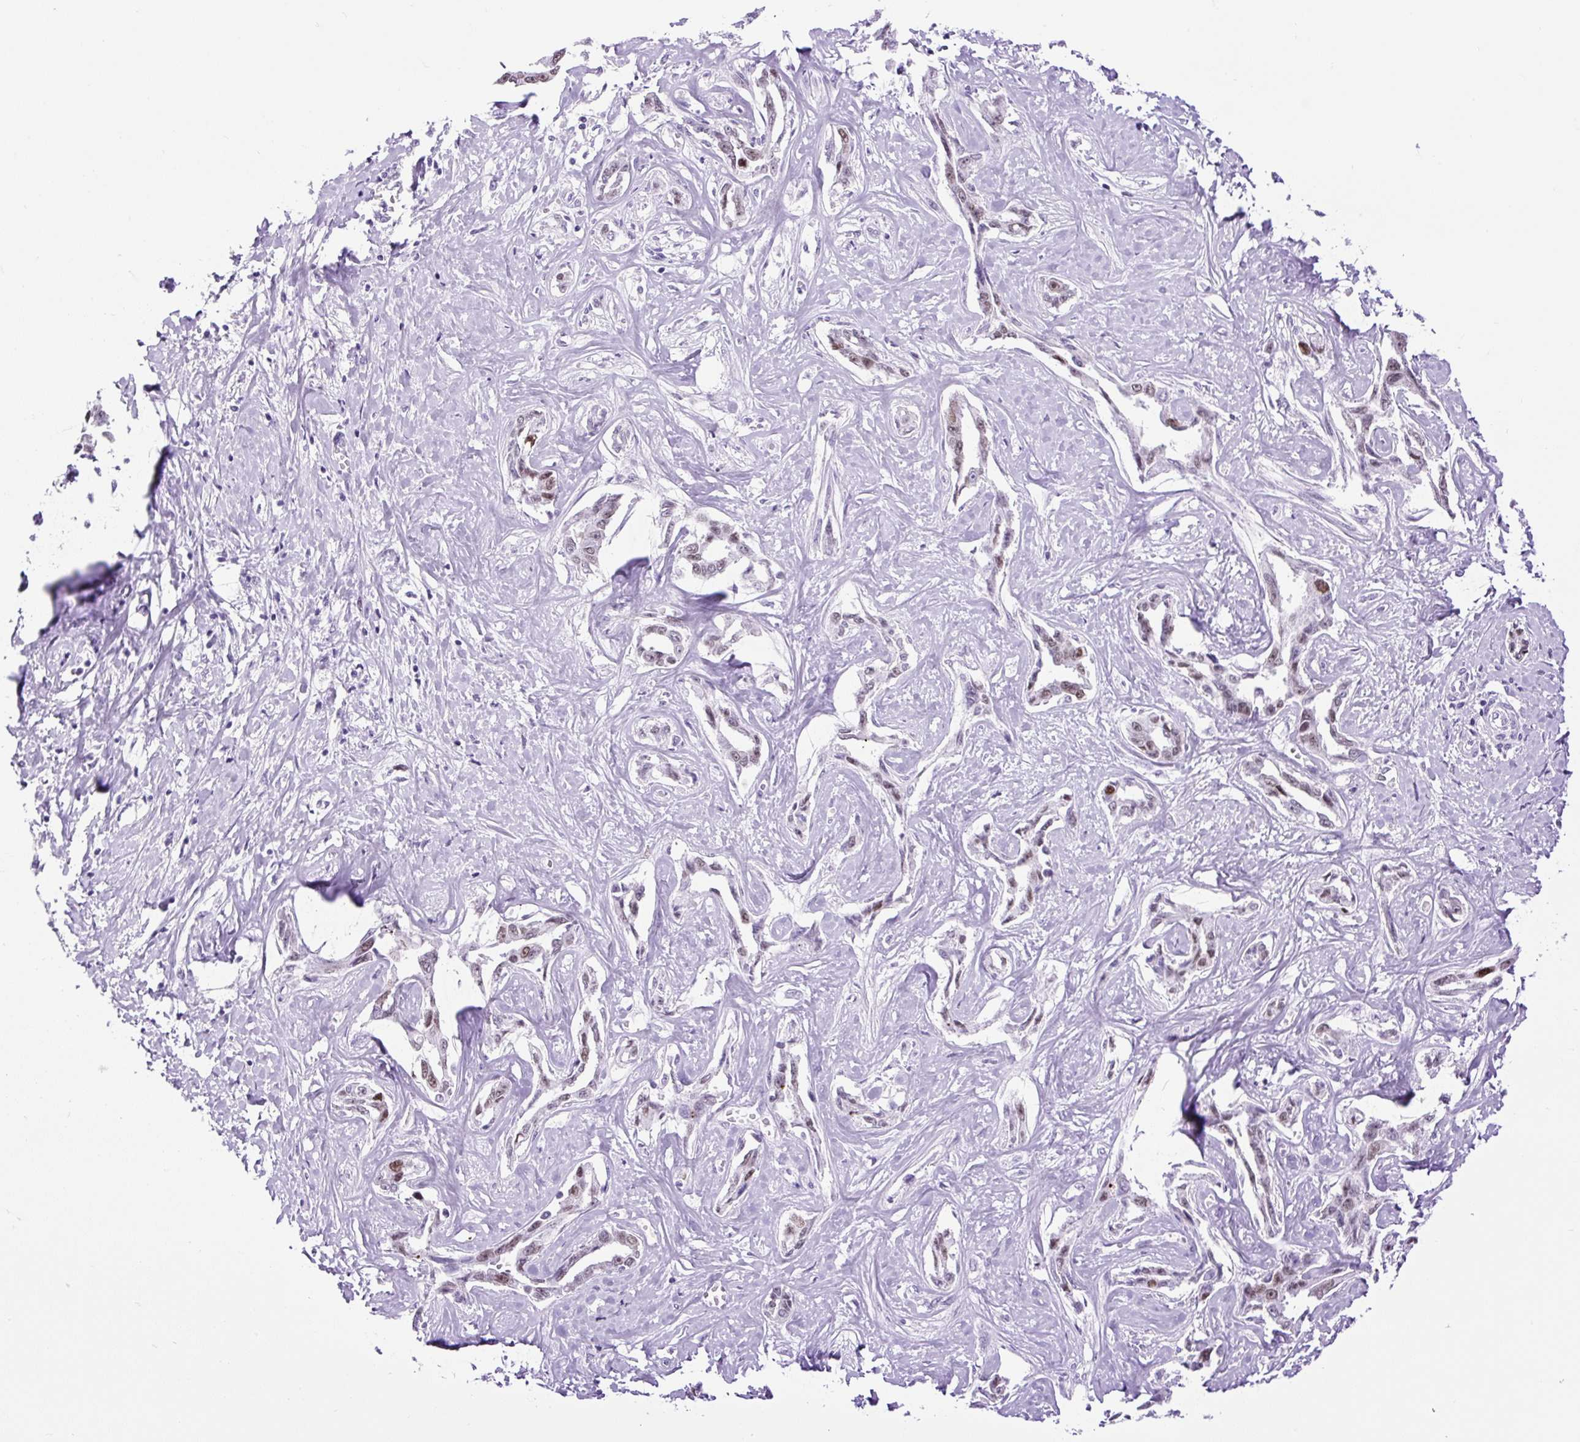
{"staining": {"intensity": "moderate", "quantity": "<25%", "location": "nuclear"}, "tissue": "liver cancer", "cell_type": "Tumor cells", "image_type": "cancer", "snomed": [{"axis": "morphology", "description": "Cholangiocarcinoma"}, {"axis": "topography", "description": "Liver"}], "caption": "A brown stain shows moderate nuclear expression of a protein in human cholangiocarcinoma (liver) tumor cells. The staining was performed using DAB (3,3'-diaminobenzidine) to visualize the protein expression in brown, while the nuclei were stained in blue with hematoxylin (Magnification: 20x).", "gene": "RACGAP1", "patient": {"sex": "male", "age": 59}}